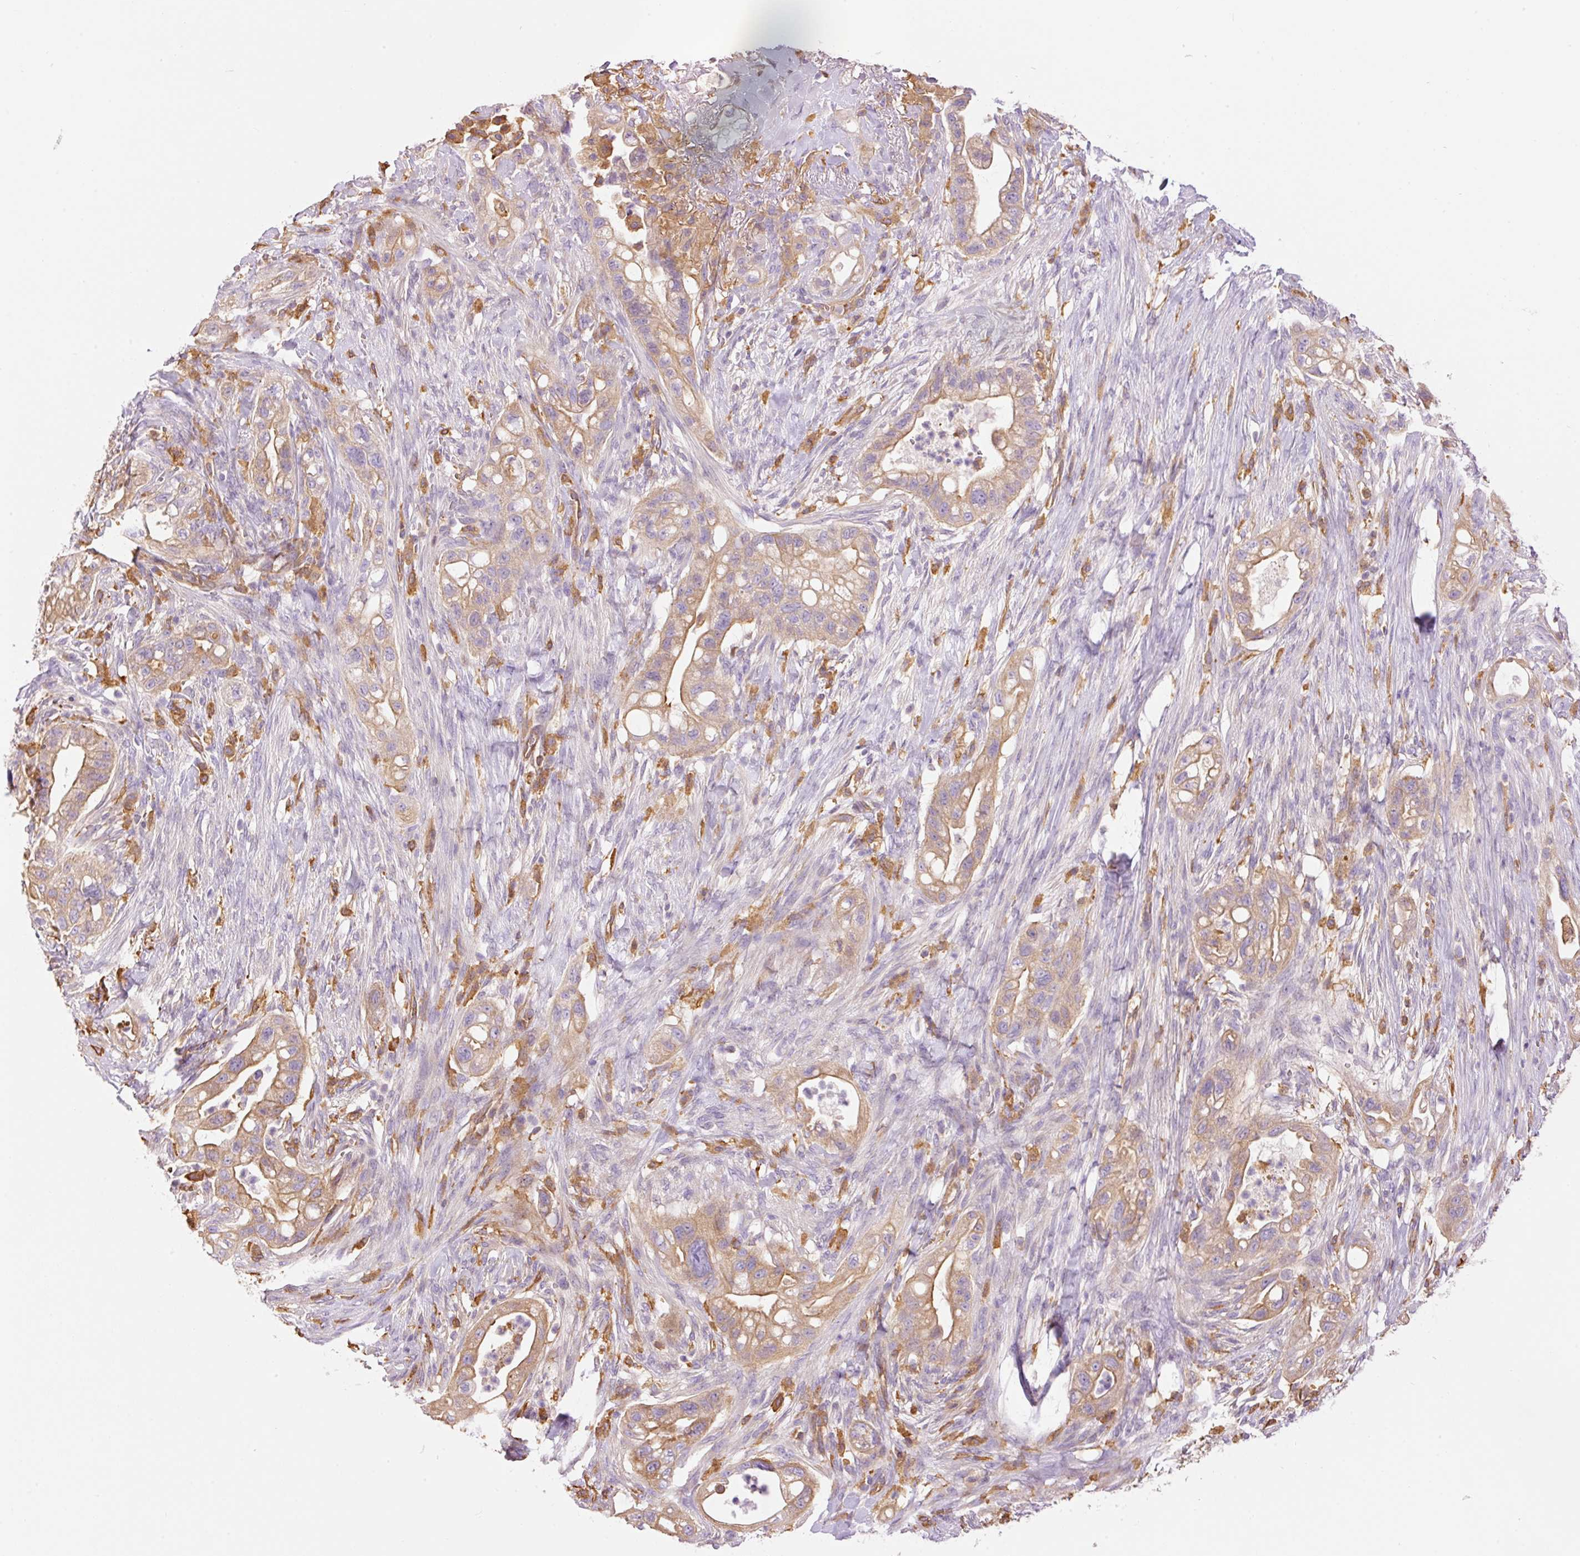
{"staining": {"intensity": "moderate", "quantity": "25%-75%", "location": "cytoplasmic/membranous"}, "tissue": "pancreatic cancer", "cell_type": "Tumor cells", "image_type": "cancer", "snomed": [{"axis": "morphology", "description": "Adenocarcinoma, NOS"}, {"axis": "topography", "description": "Pancreas"}], "caption": "Protein staining exhibits moderate cytoplasmic/membranous staining in about 25%-75% of tumor cells in pancreatic adenocarcinoma.", "gene": "IL10RB", "patient": {"sex": "male", "age": 44}}